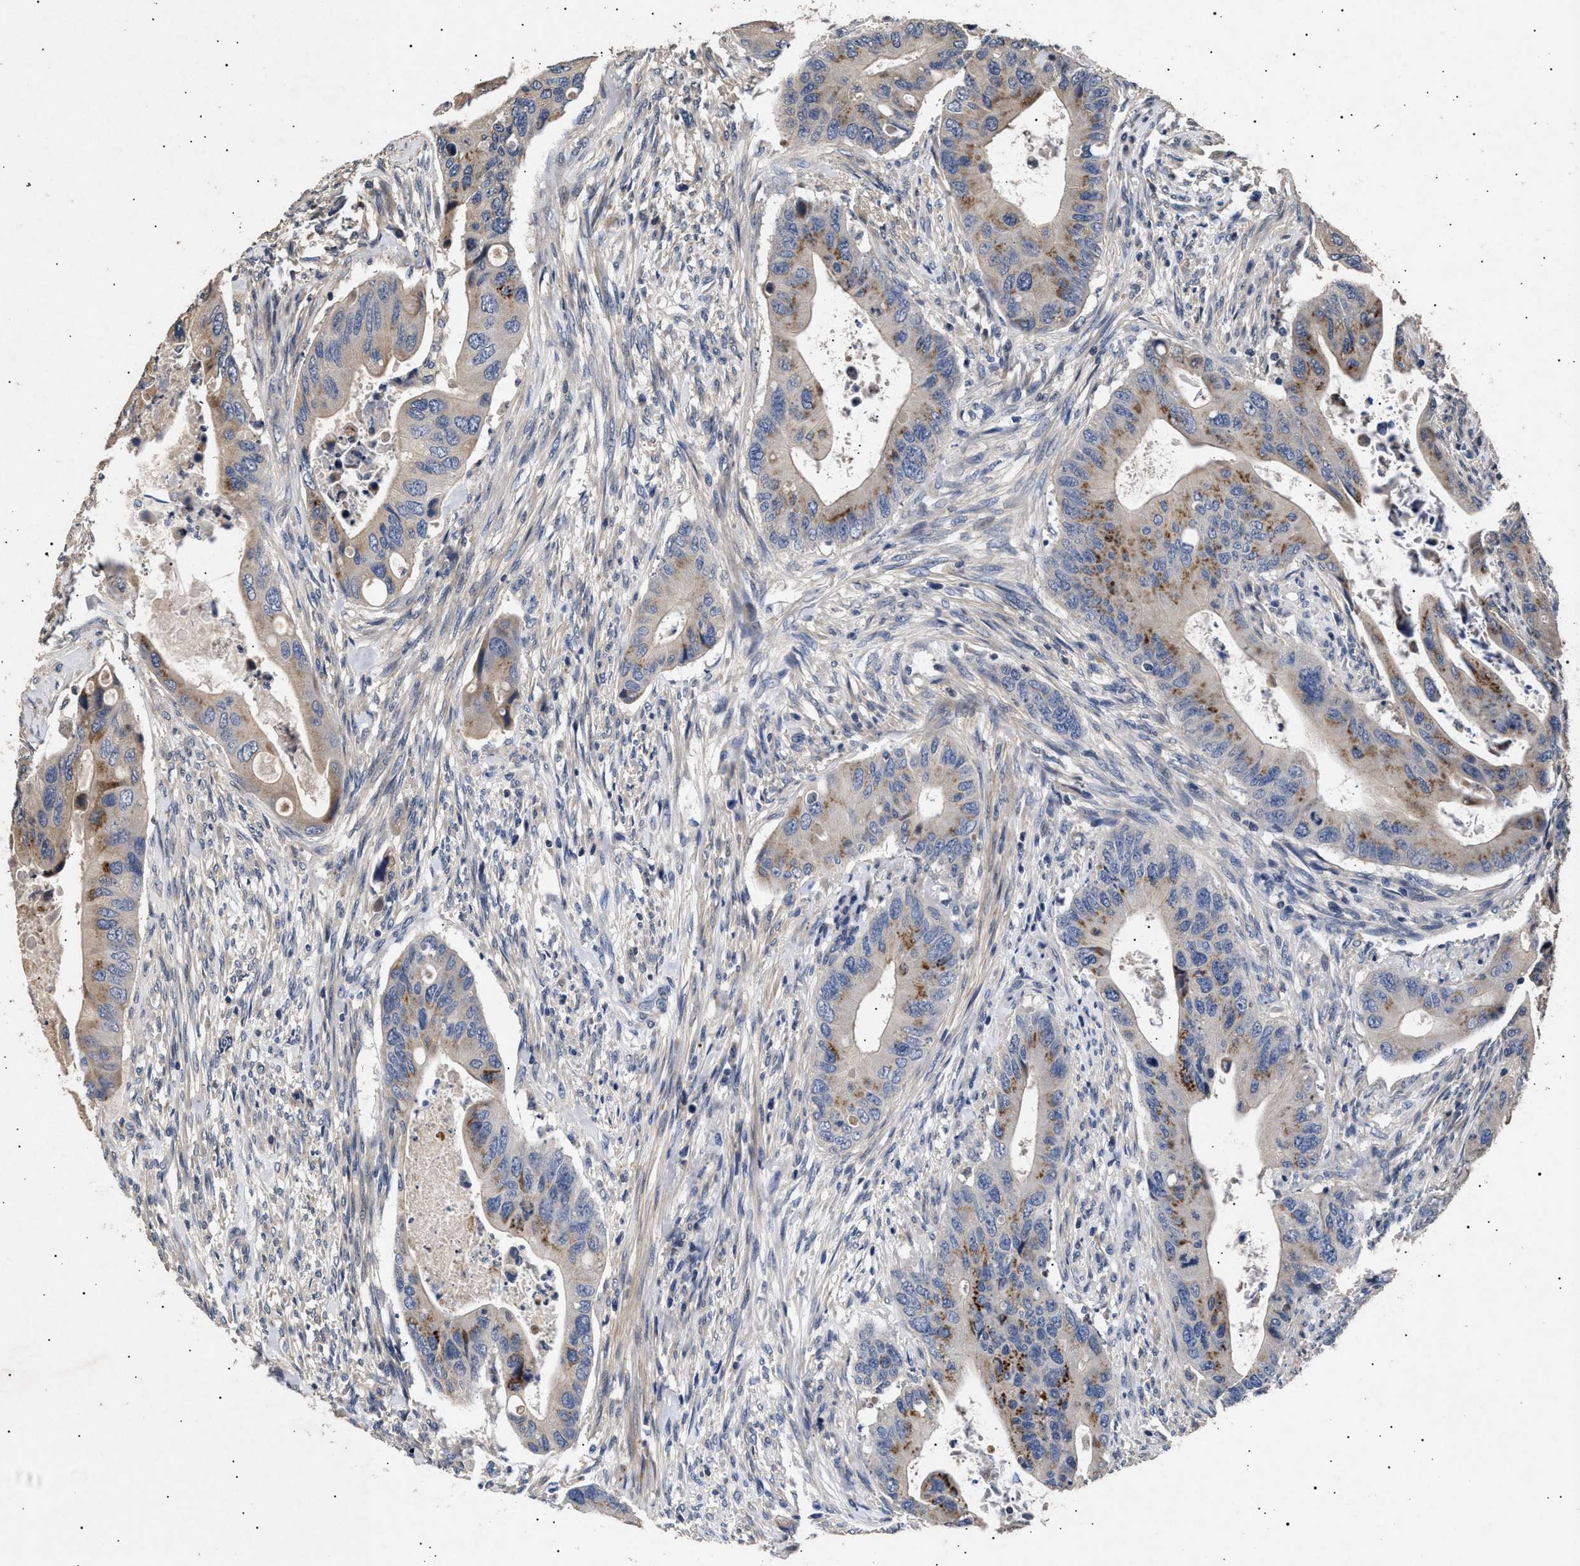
{"staining": {"intensity": "moderate", "quantity": "<25%", "location": "cytoplasmic/membranous"}, "tissue": "colorectal cancer", "cell_type": "Tumor cells", "image_type": "cancer", "snomed": [{"axis": "morphology", "description": "Adenocarcinoma, NOS"}, {"axis": "topography", "description": "Rectum"}], "caption": "This is a micrograph of IHC staining of colorectal adenocarcinoma, which shows moderate staining in the cytoplasmic/membranous of tumor cells.", "gene": "ITGB5", "patient": {"sex": "female", "age": 57}}